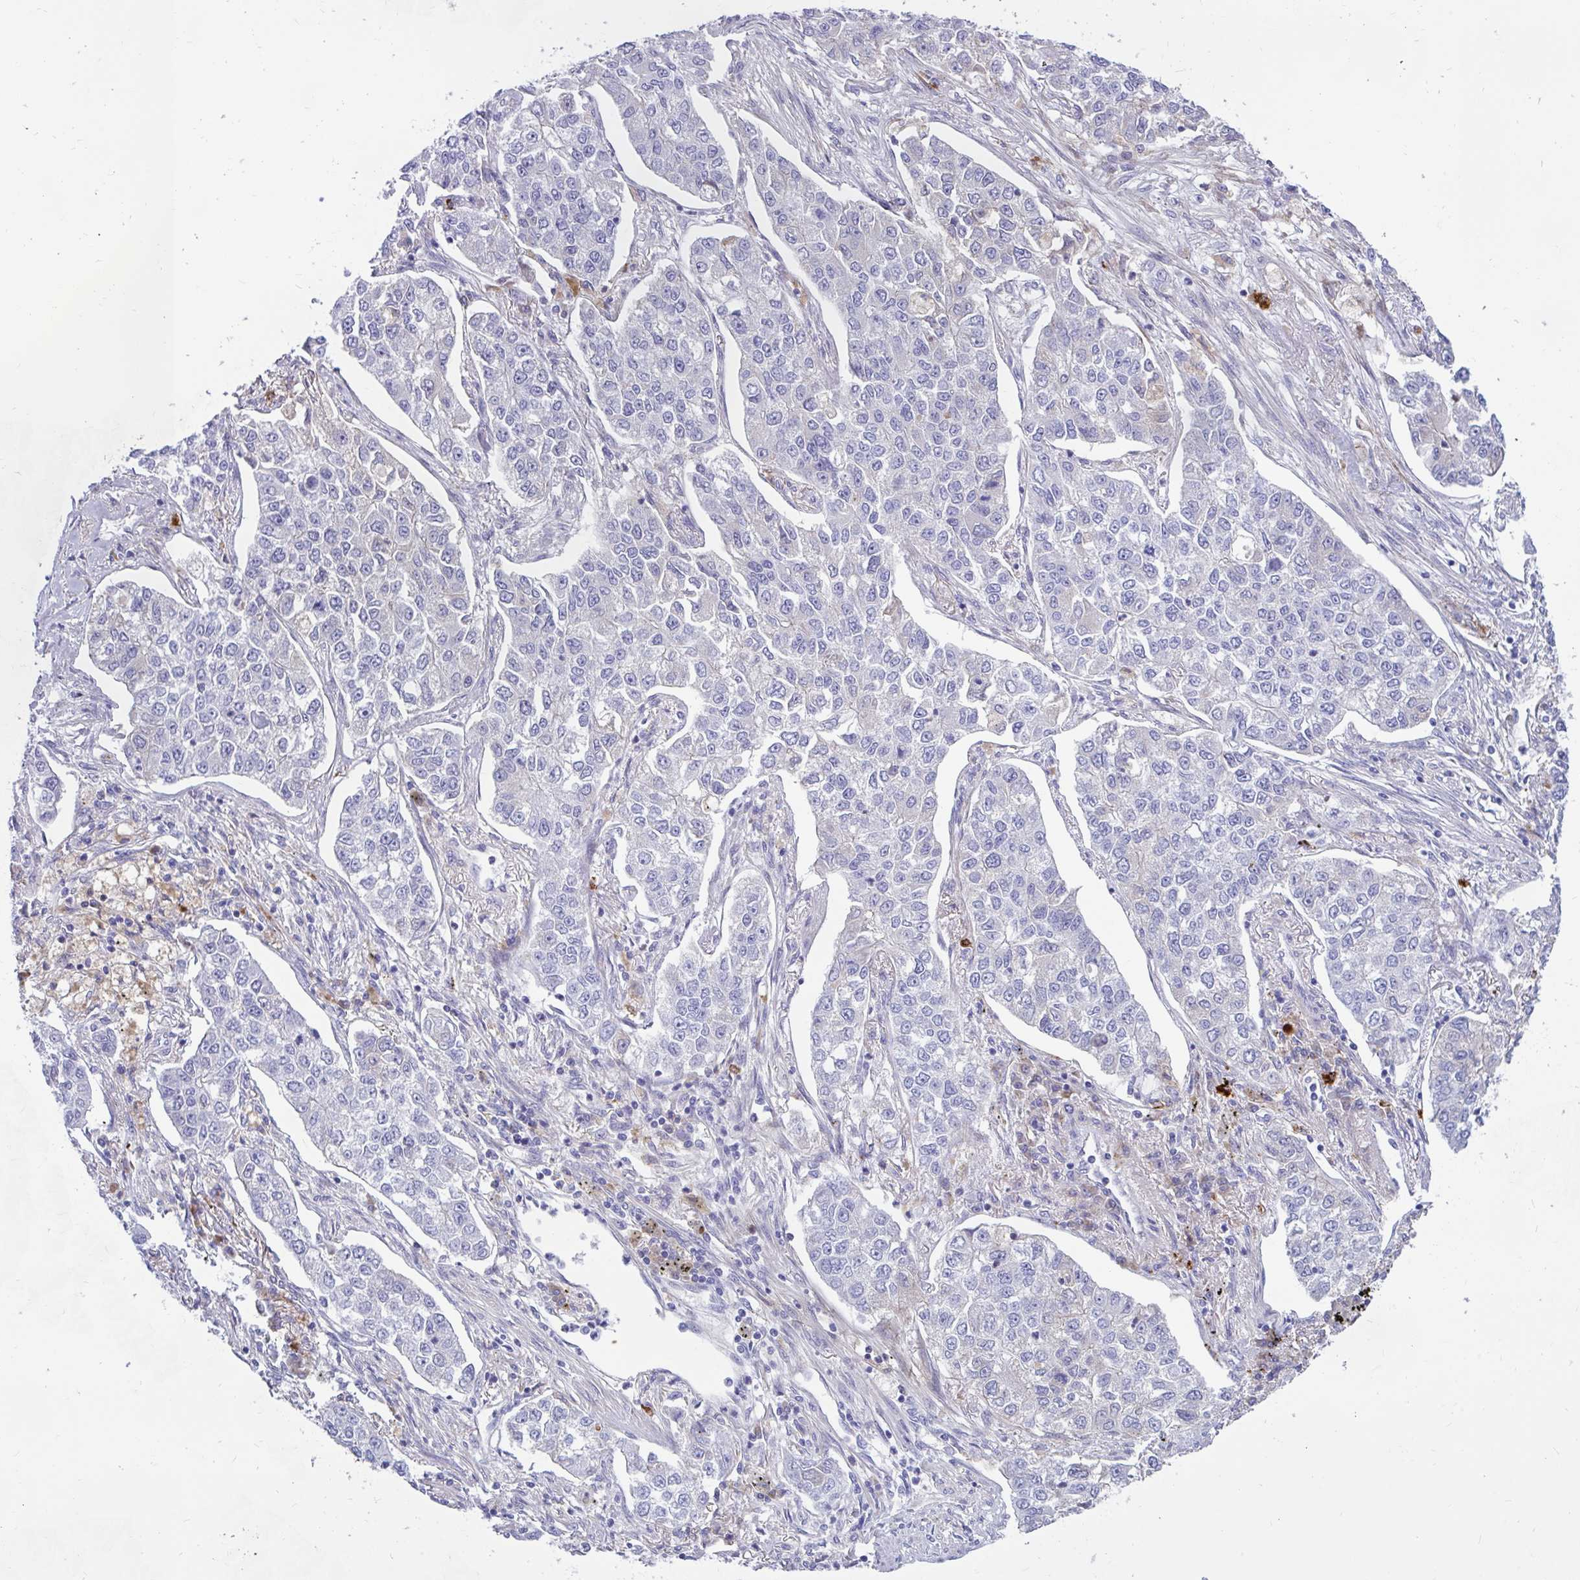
{"staining": {"intensity": "negative", "quantity": "none", "location": "none"}, "tissue": "lung cancer", "cell_type": "Tumor cells", "image_type": "cancer", "snomed": [{"axis": "morphology", "description": "Adenocarcinoma, NOS"}, {"axis": "topography", "description": "Lung"}], "caption": "Tumor cells are negative for protein expression in human lung adenocarcinoma.", "gene": "FAM219B", "patient": {"sex": "male", "age": 49}}